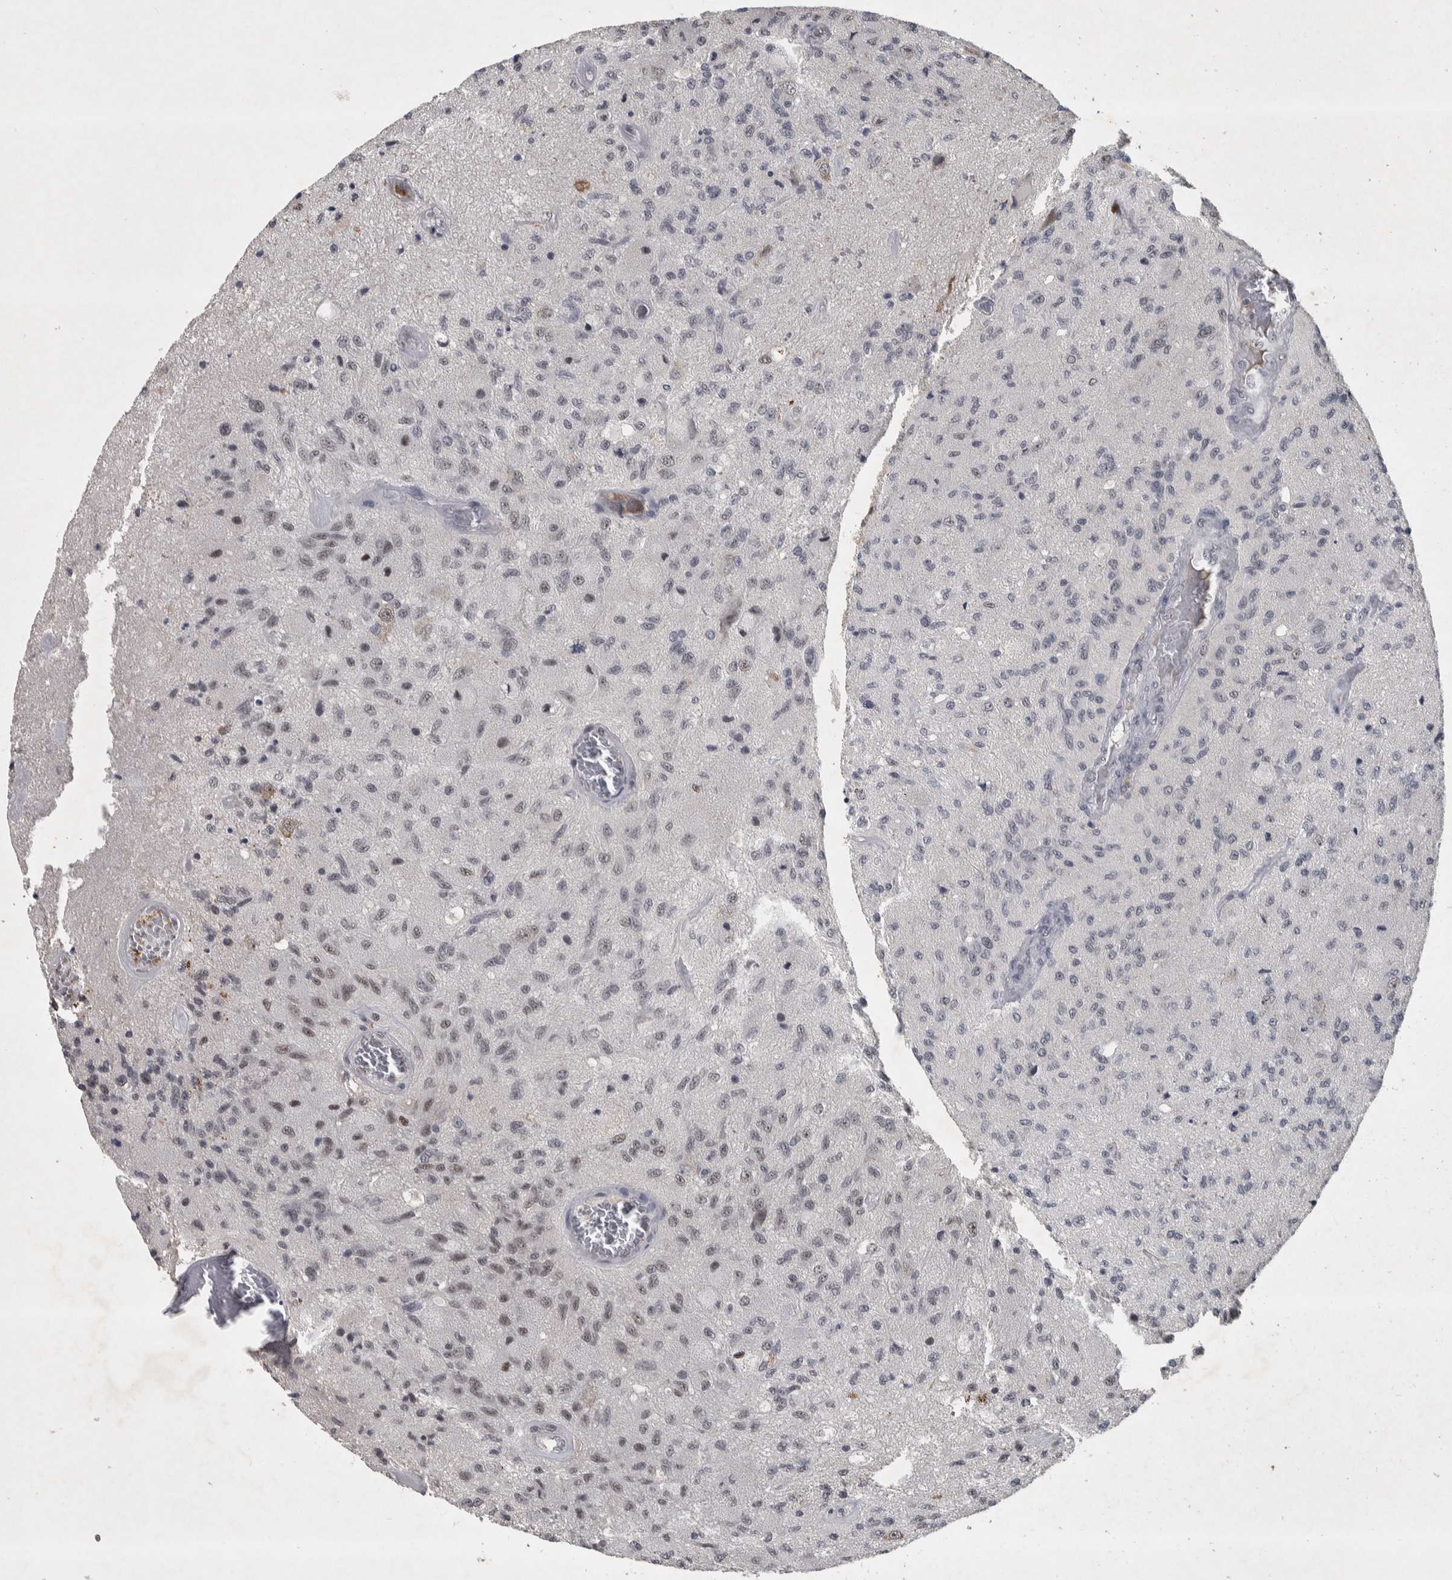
{"staining": {"intensity": "weak", "quantity": "<25%", "location": "nuclear"}, "tissue": "glioma", "cell_type": "Tumor cells", "image_type": "cancer", "snomed": [{"axis": "morphology", "description": "Normal tissue, NOS"}, {"axis": "morphology", "description": "Glioma, malignant, High grade"}, {"axis": "topography", "description": "Cerebral cortex"}], "caption": "DAB immunohistochemical staining of human malignant high-grade glioma demonstrates no significant positivity in tumor cells. (Stains: DAB (3,3'-diaminobenzidine) immunohistochemistry (IHC) with hematoxylin counter stain, Microscopy: brightfield microscopy at high magnification).", "gene": "DDX42", "patient": {"sex": "male", "age": 77}}